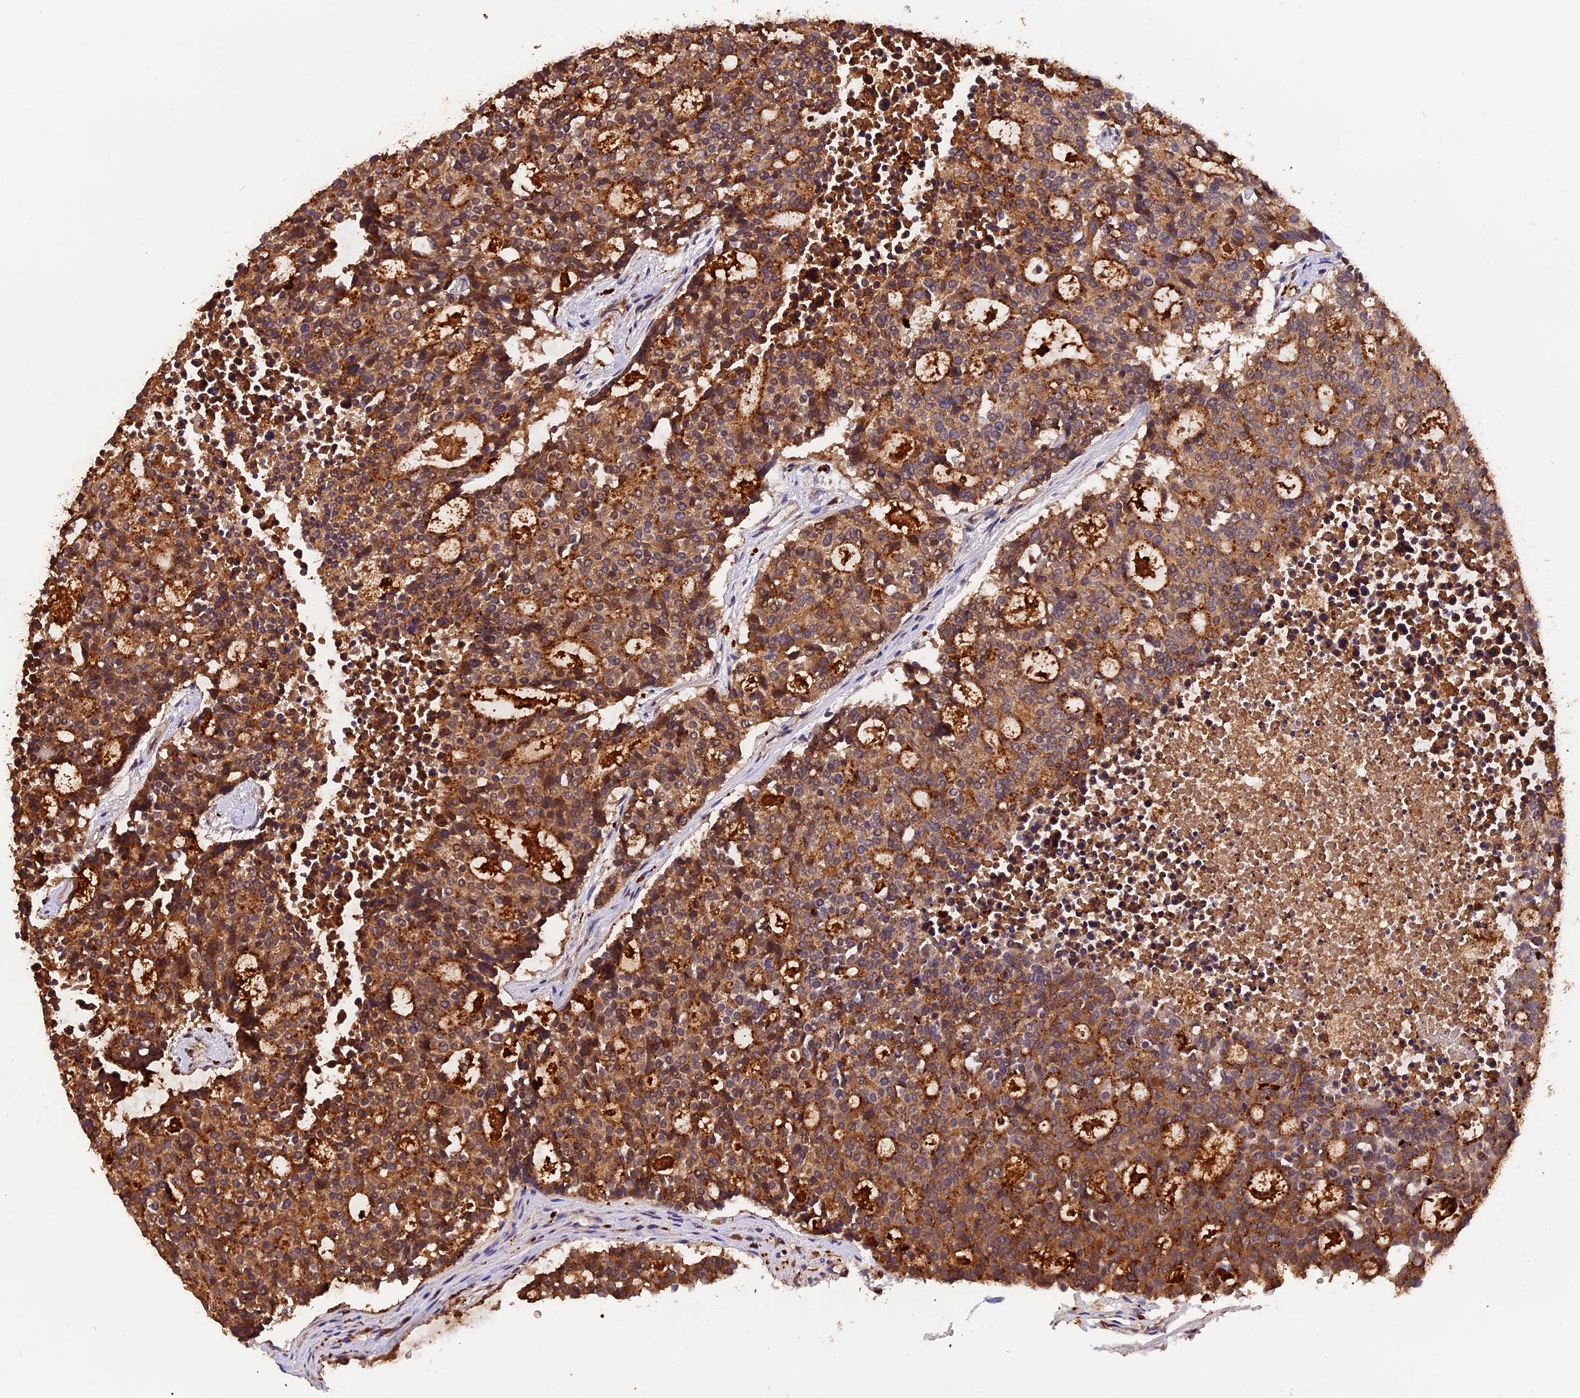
{"staining": {"intensity": "strong", "quantity": ">75%", "location": "cytoplasmic/membranous"}, "tissue": "carcinoid", "cell_type": "Tumor cells", "image_type": "cancer", "snomed": [{"axis": "morphology", "description": "Carcinoid, malignant, NOS"}, {"axis": "topography", "description": "Pancreas"}], "caption": "The immunohistochemical stain highlights strong cytoplasmic/membranous expression in tumor cells of carcinoid tissue.", "gene": "COPE", "patient": {"sex": "female", "age": 54}}